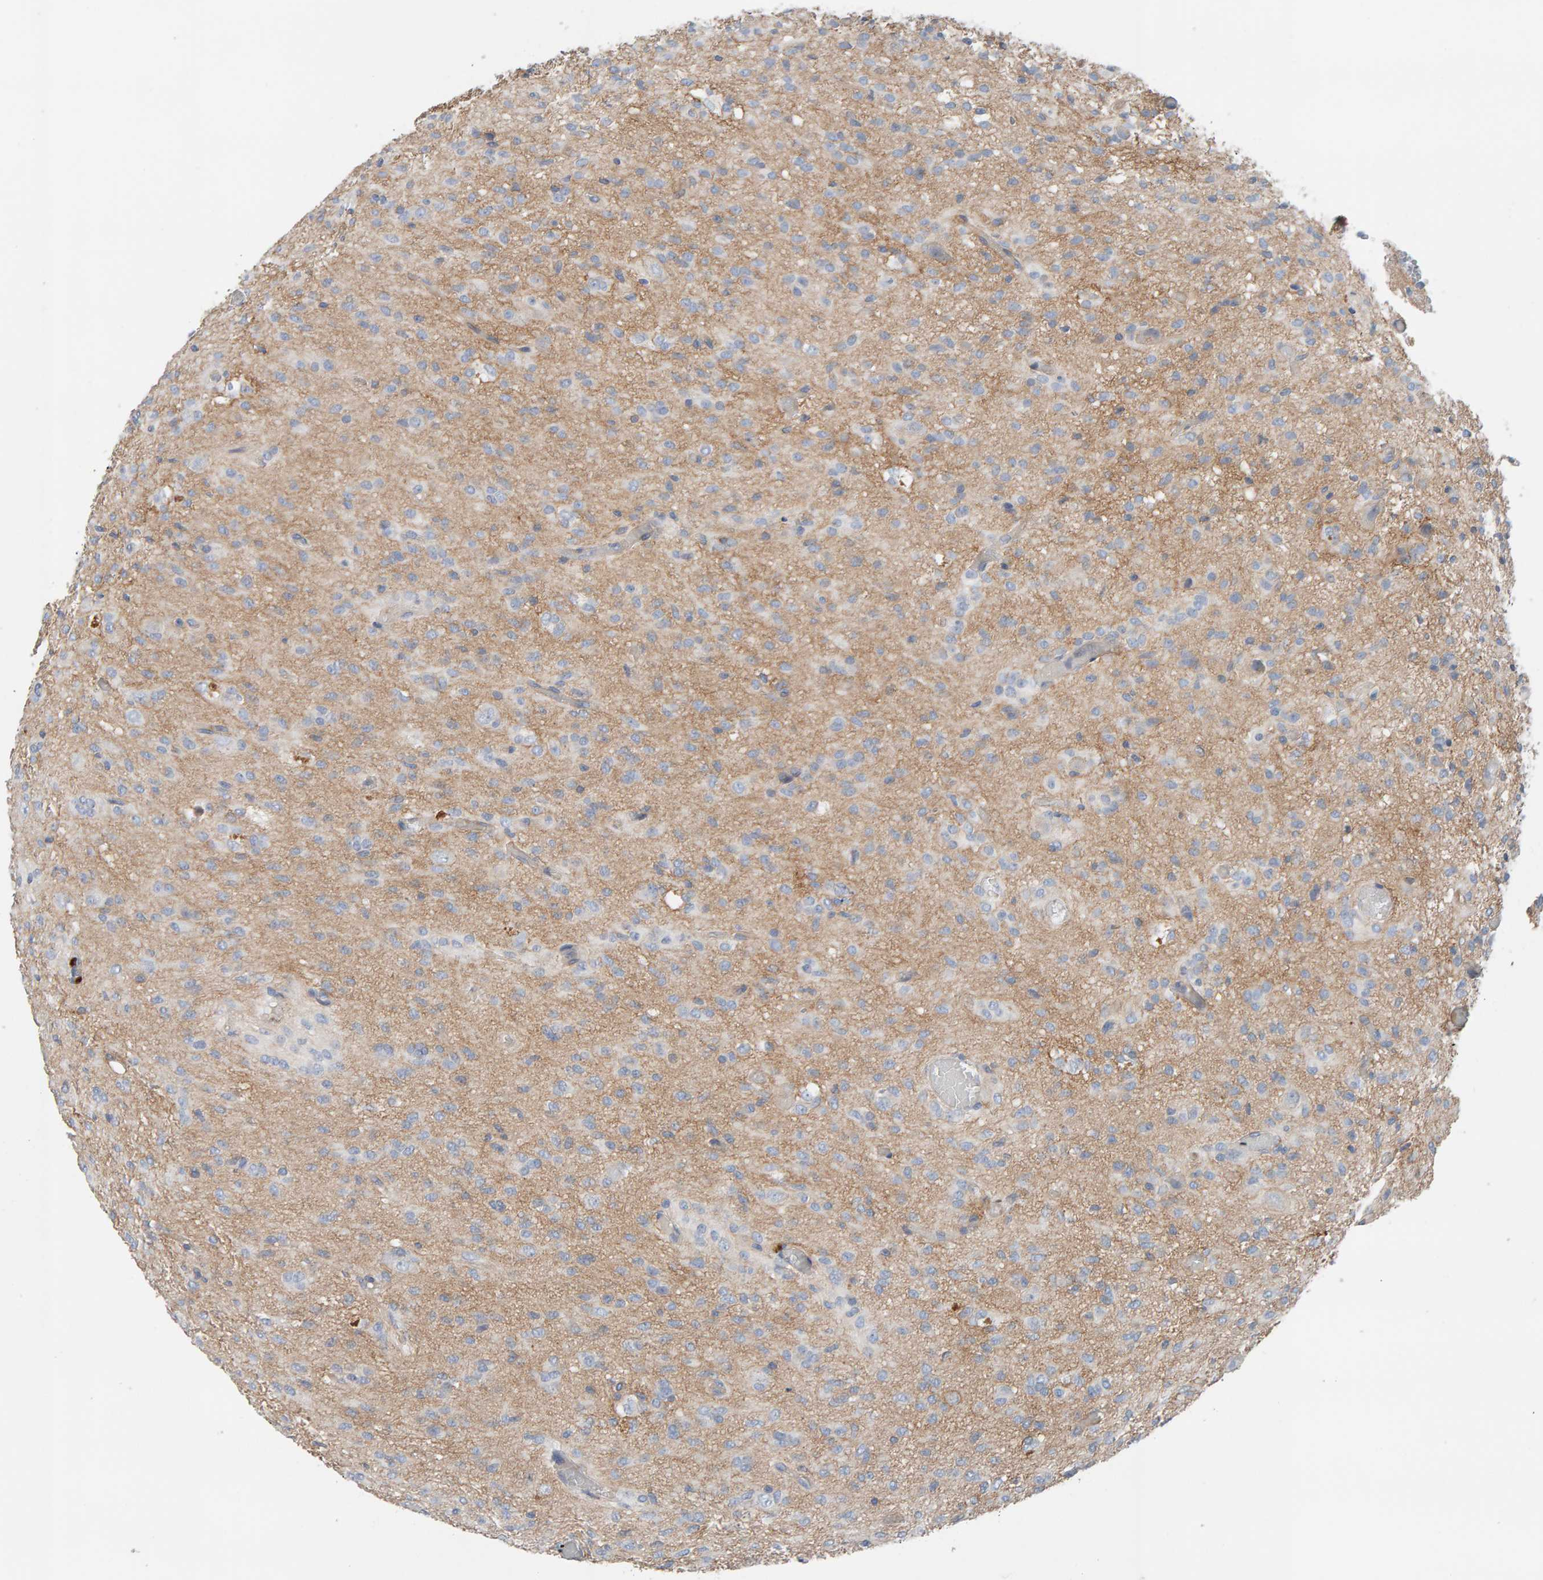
{"staining": {"intensity": "weak", "quantity": "<25%", "location": "cytoplasmic/membranous"}, "tissue": "glioma", "cell_type": "Tumor cells", "image_type": "cancer", "snomed": [{"axis": "morphology", "description": "Glioma, malignant, High grade"}, {"axis": "topography", "description": "Brain"}], "caption": "Tumor cells are negative for brown protein staining in malignant glioma (high-grade).", "gene": "FYN", "patient": {"sex": "female", "age": 59}}